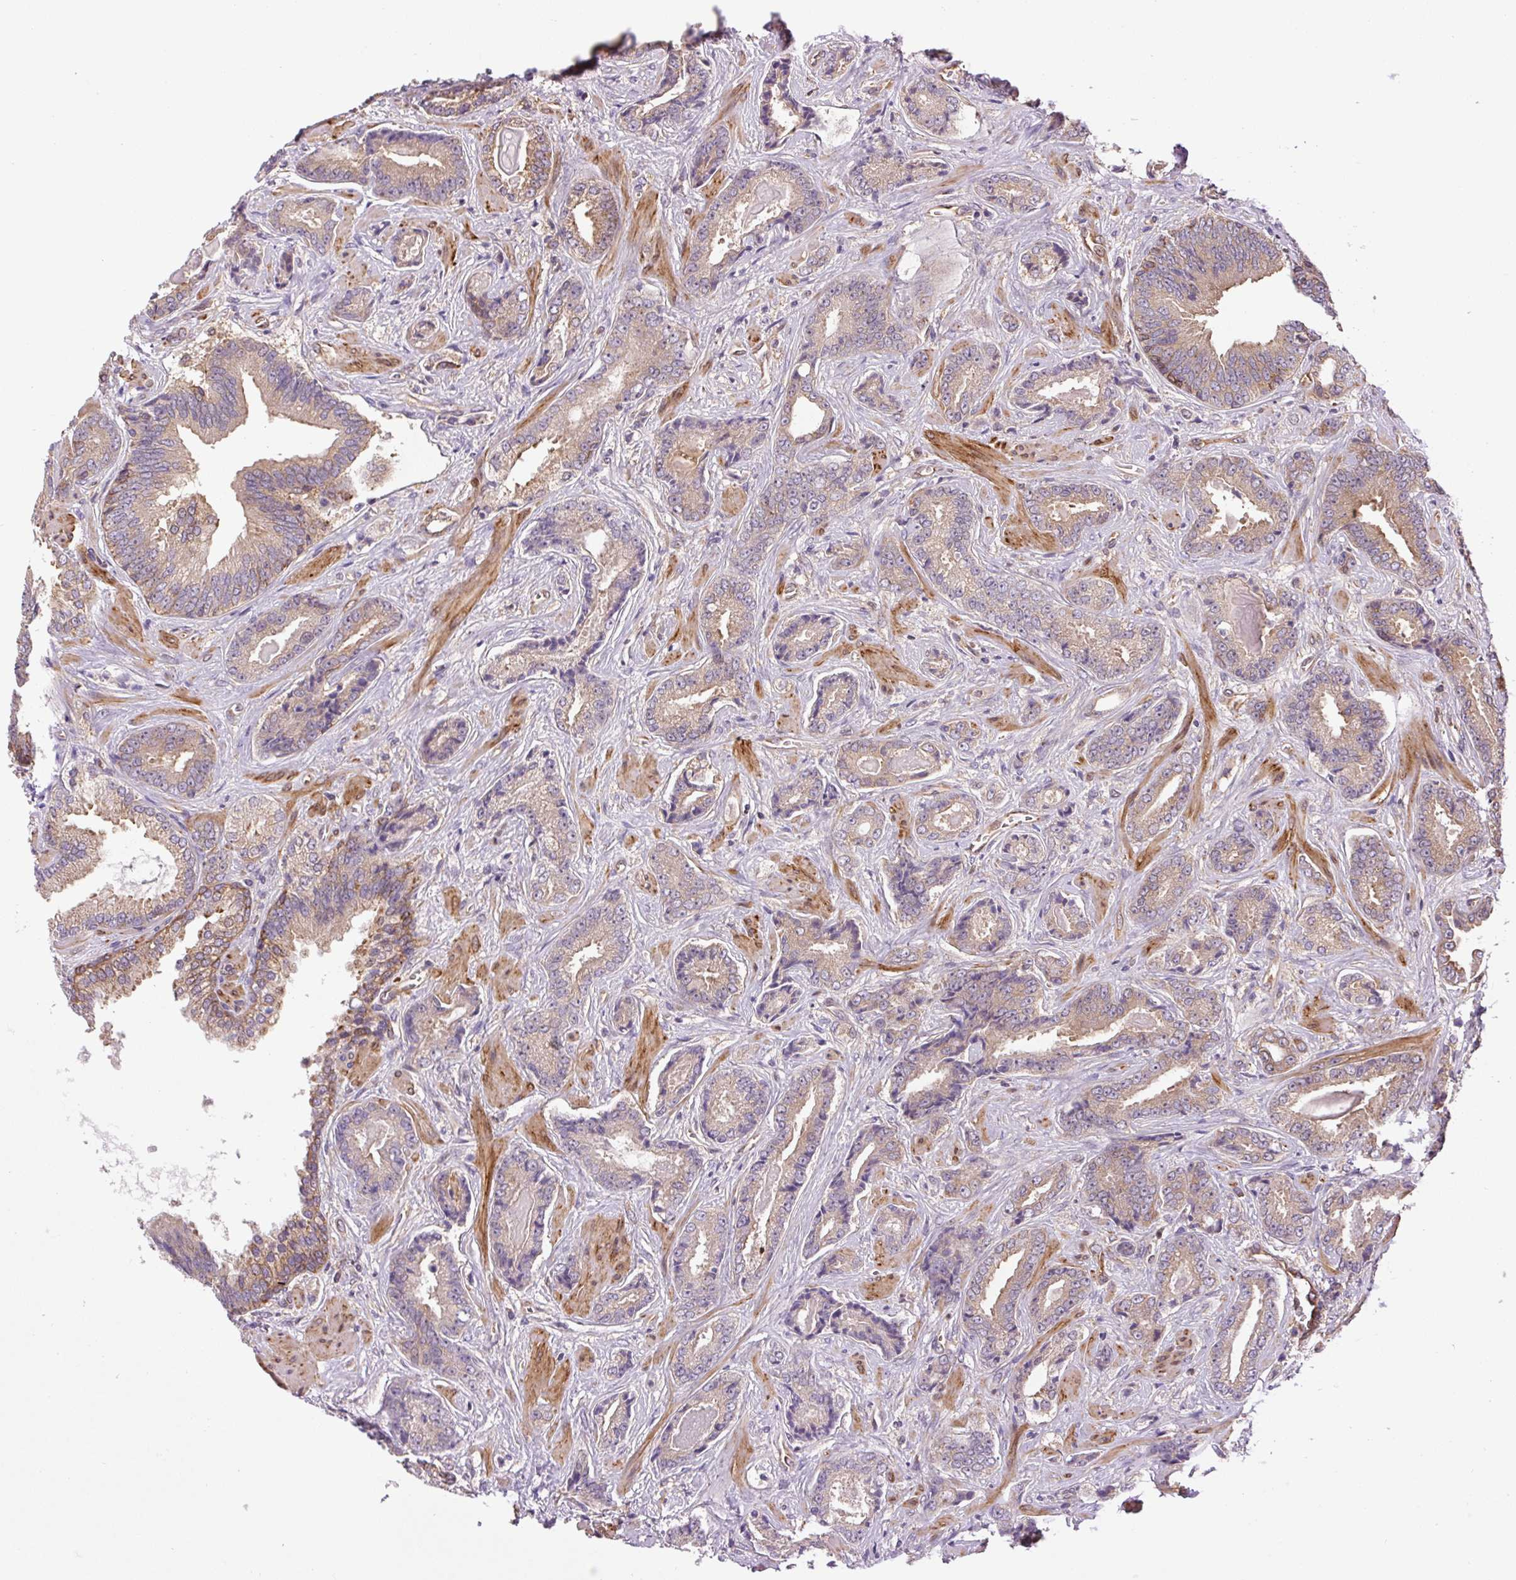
{"staining": {"intensity": "weak", "quantity": "25%-75%", "location": "cytoplasmic/membranous"}, "tissue": "prostate cancer", "cell_type": "Tumor cells", "image_type": "cancer", "snomed": [{"axis": "morphology", "description": "Adenocarcinoma, Low grade"}, {"axis": "topography", "description": "Prostate"}], "caption": "IHC micrograph of human prostate cancer (low-grade adenocarcinoma) stained for a protein (brown), which exhibits low levels of weak cytoplasmic/membranous staining in approximately 25%-75% of tumor cells.", "gene": "SEPTIN10", "patient": {"sex": "male", "age": 62}}